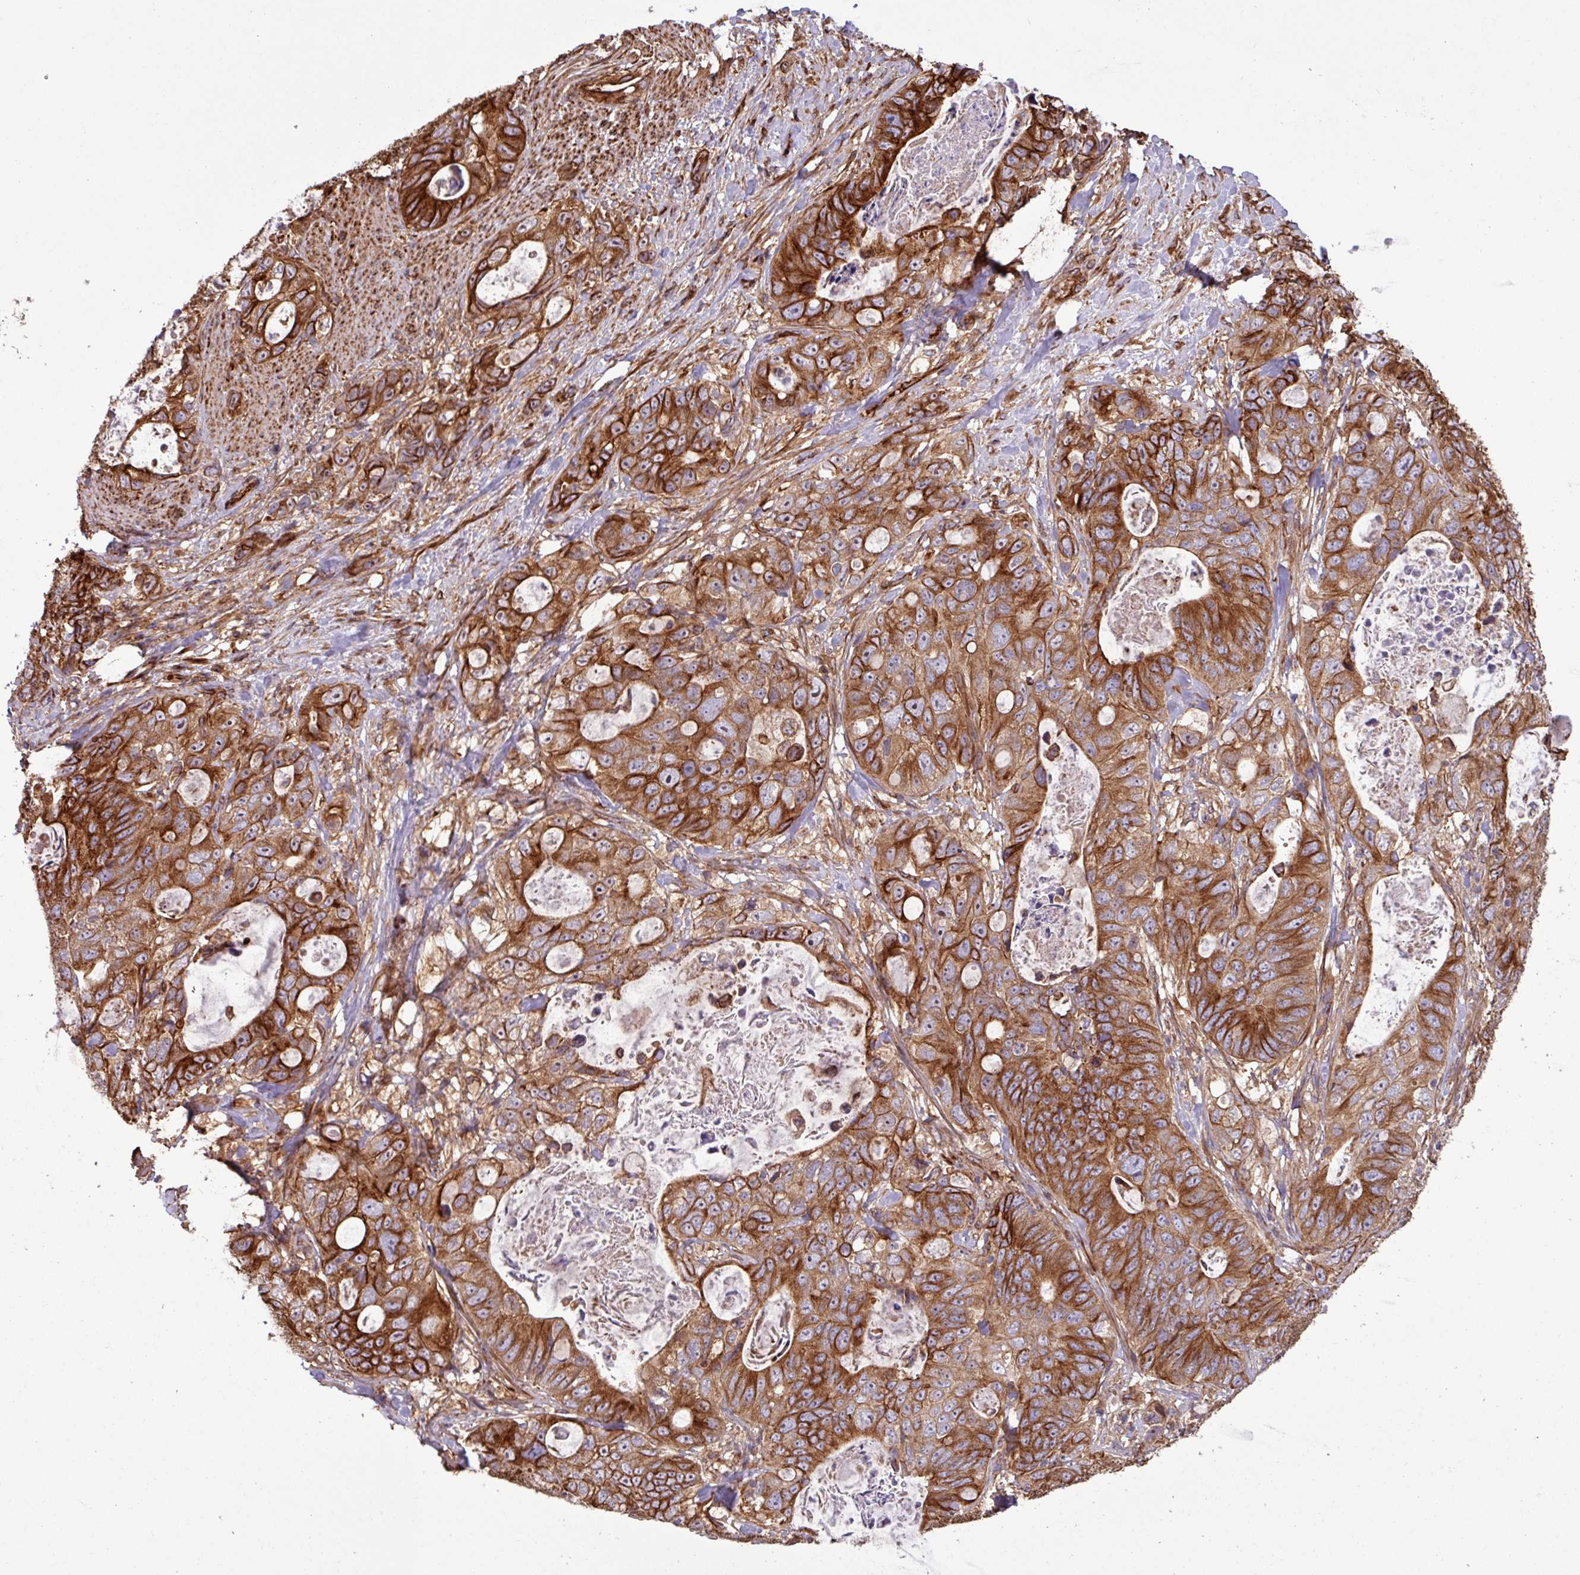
{"staining": {"intensity": "strong", "quantity": ">75%", "location": "cytoplasmic/membranous,nuclear"}, "tissue": "stomach cancer", "cell_type": "Tumor cells", "image_type": "cancer", "snomed": [{"axis": "morphology", "description": "Normal tissue, NOS"}, {"axis": "morphology", "description": "Adenocarcinoma, NOS"}, {"axis": "topography", "description": "Stomach"}], "caption": "Immunohistochemical staining of human adenocarcinoma (stomach) shows high levels of strong cytoplasmic/membranous and nuclear staining in about >75% of tumor cells. The protein is stained brown, and the nuclei are stained in blue (DAB (3,3'-diaminobenzidine) IHC with brightfield microscopy, high magnification).", "gene": "ZNF300", "patient": {"sex": "female", "age": 89}}